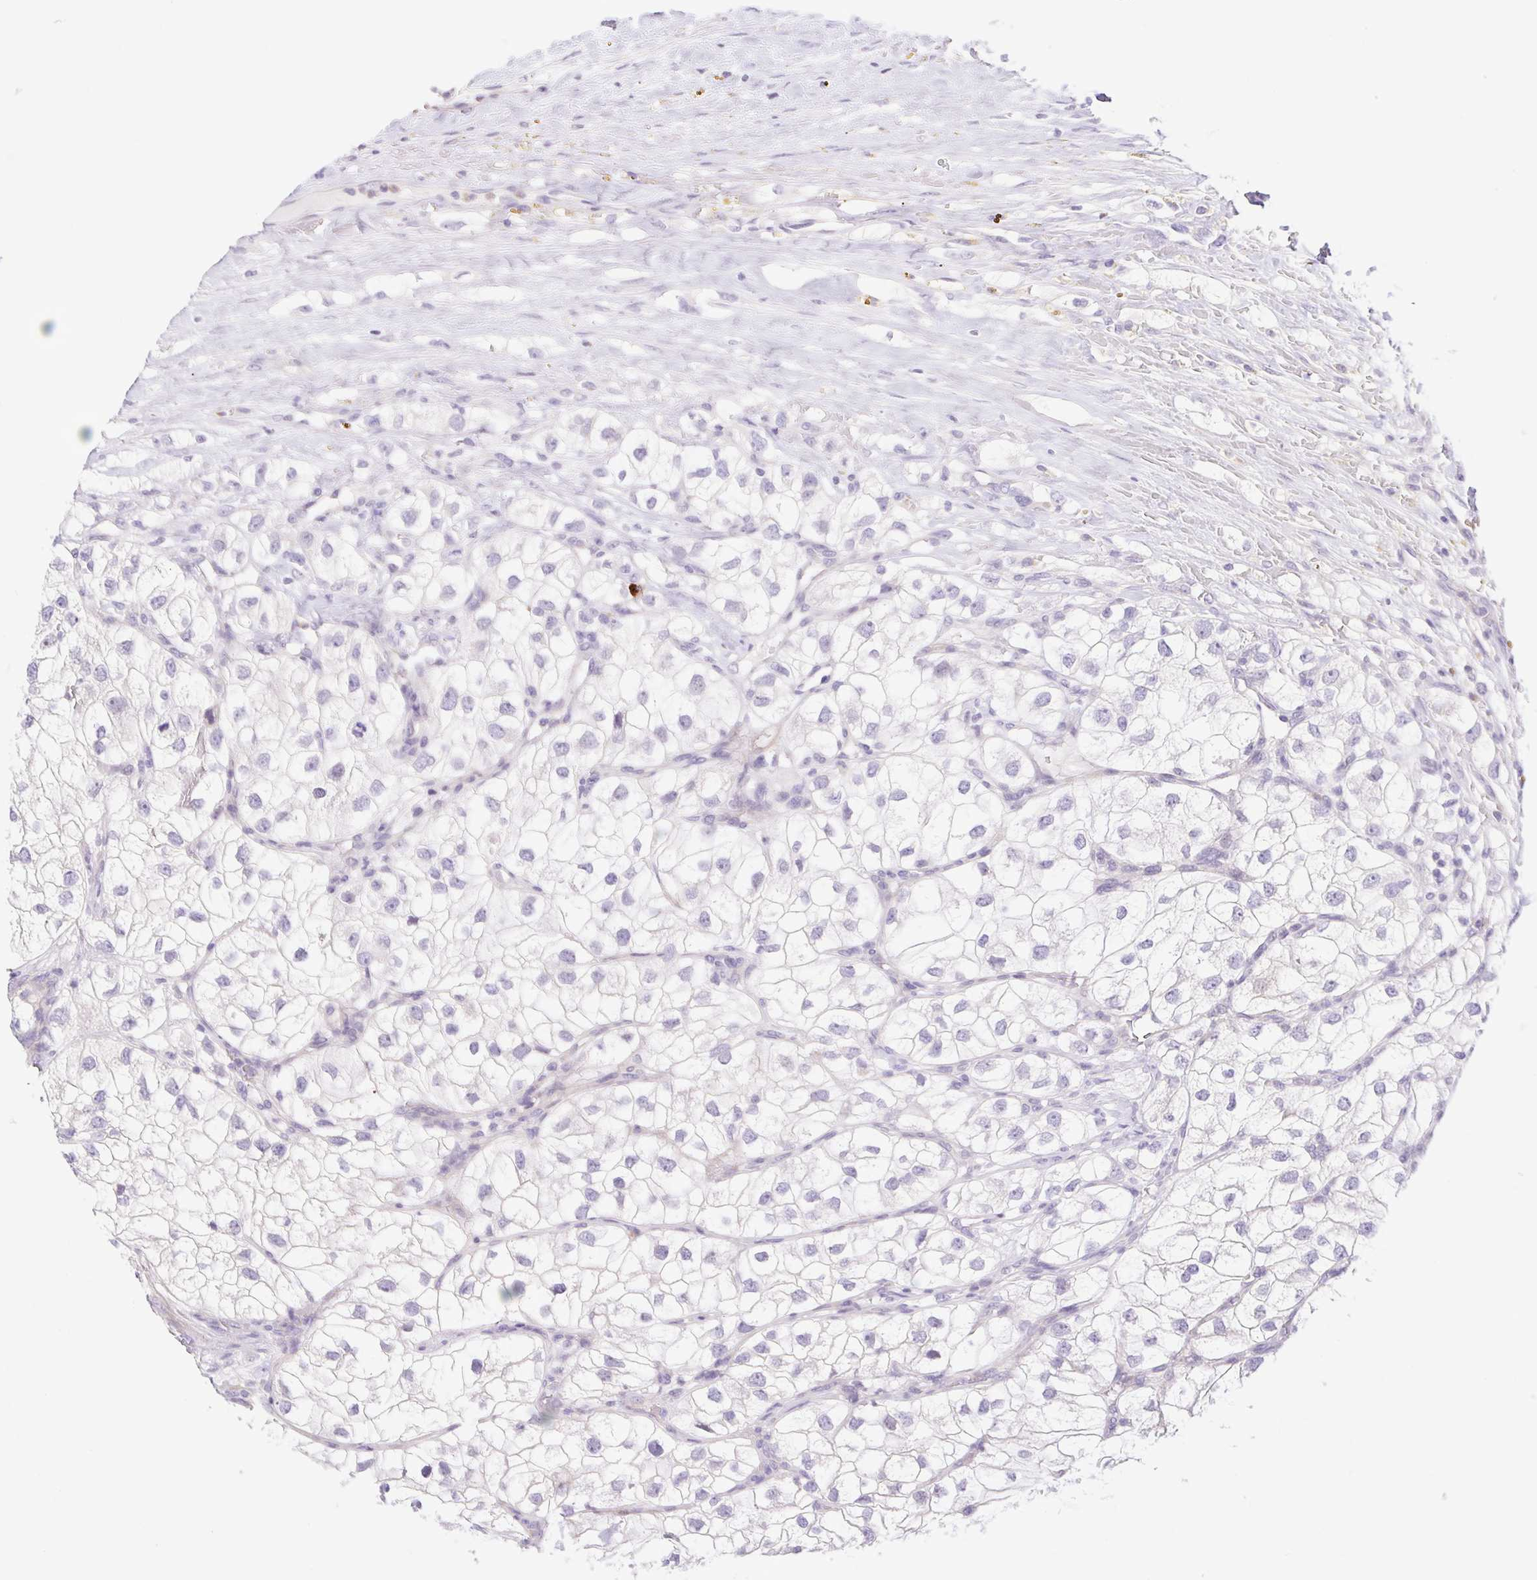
{"staining": {"intensity": "negative", "quantity": "none", "location": "none"}, "tissue": "renal cancer", "cell_type": "Tumor cells", "image_type": "cancer", "snomed": [{"axis": "morphology", "description": "Adenocarcinoma, NOS"}, {"axis": "topography", "description": "Kidney"}], "caption": "Human renal adenocarcinoma stained for a protein using immunohistochemistry (IHC) exhibits no positivity in tumor cells.", "gene": "FAM177B", "patient": {"sex": "male", "age": 59}}